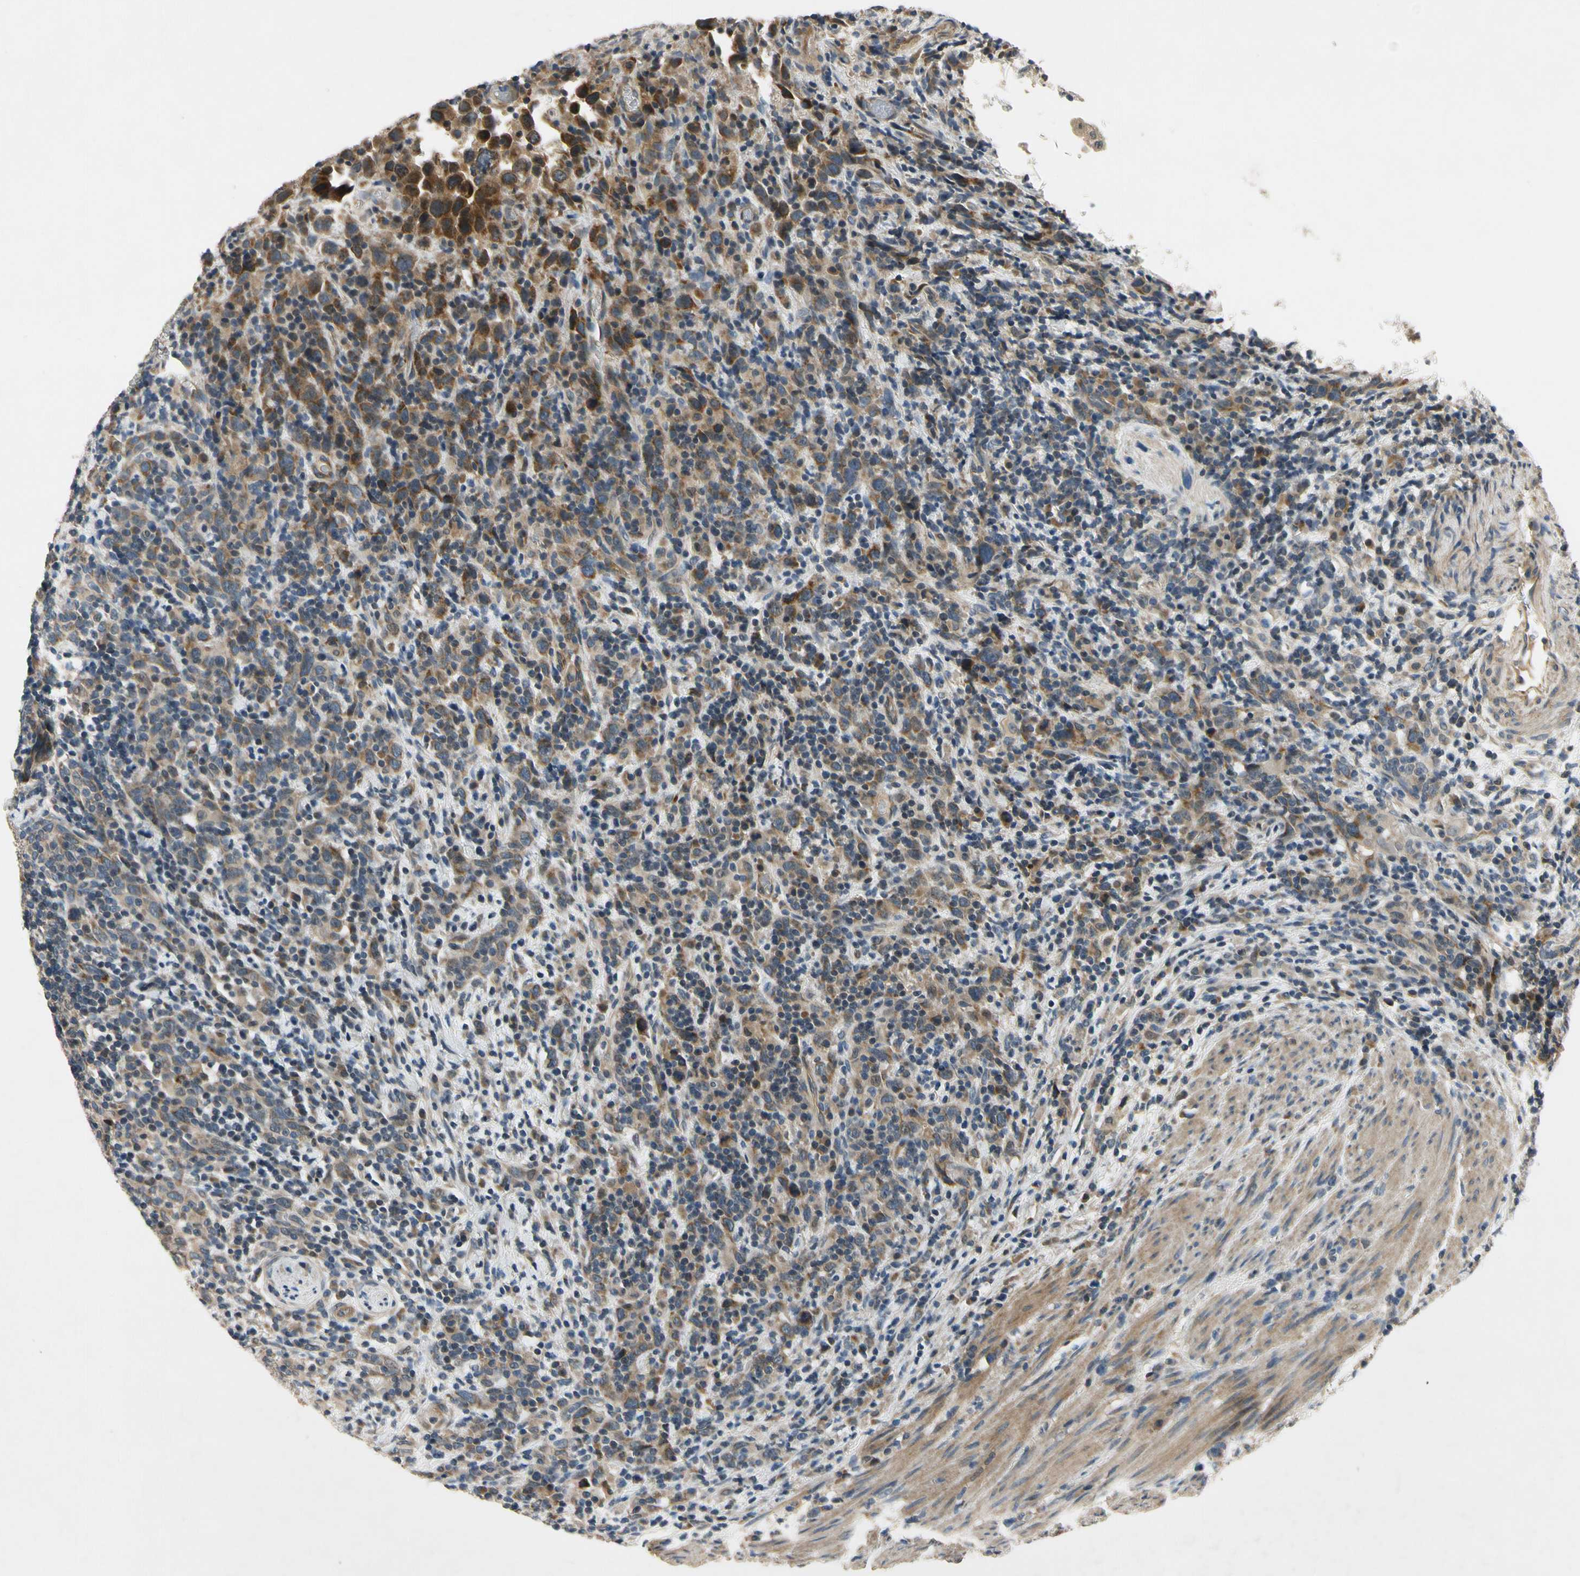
{"staining": {"intensity": "weak", "quantity": ">75%", "location": "cytoplasmic/membranous"}, "tissue": "urothelial cancer", "cell_type": "Tumor cells", "image_type": "cancer", "snomed": [{"axis": "morphology", "description": "Urothelial carcinoma, High grade"}, {"axis": "topography", "description": "Urinary bladder"}], "caption": "Immunohistochemistry (IHC) of high-grade urothelial carcinoma demonstrates low levels of weak cytoplasmic/membranous positivity in approximately >75% of tumor cells.", "gene": "ALKBH3", "patient": {"sex": "male", "age": 61}}